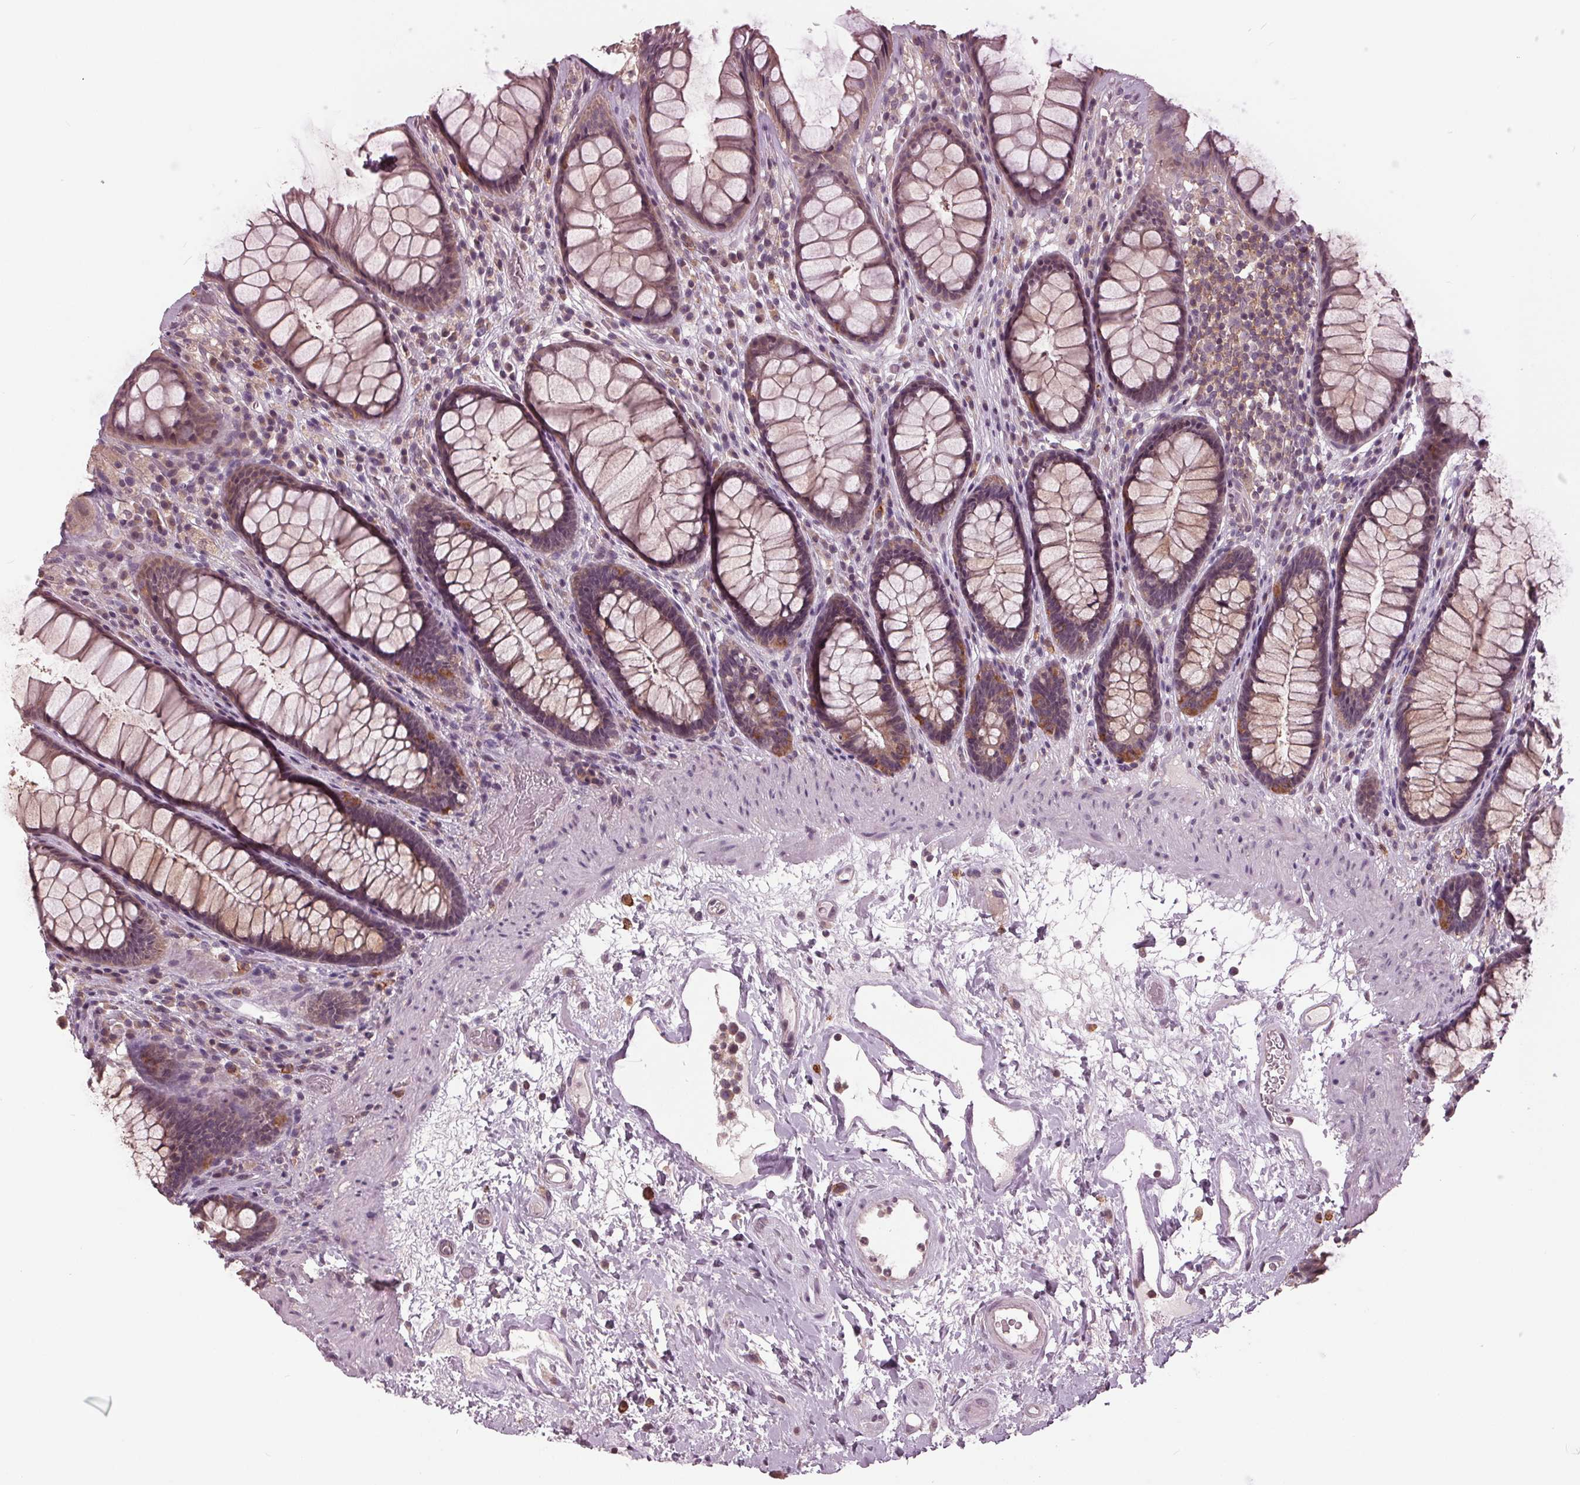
{"staining": {"intensity": "weak", "quantity": "<25%", "location": "cytoplasmic/membranous"}, "tissue": "rectum", "cell_type": "Glandular cells", "image_type": "normal", "snomed": [{"axis": "morphology", "description": "Normal tissue, NOS"}, {"axis": "topography", "description": "Rectum"}], "caption": "High magnification brightfield microscopy of normal rectum stained with DAB (brown) and counterstained with hematoxylin (blue): glandular cells show no significant expression. (DAB (3,3'-diaminobenzidine) immunohistochemistry (IHC) with hematoxylin counter stain).", "gene": "SIGLEC6", "patient": {"sex": "male", "age": 72}}